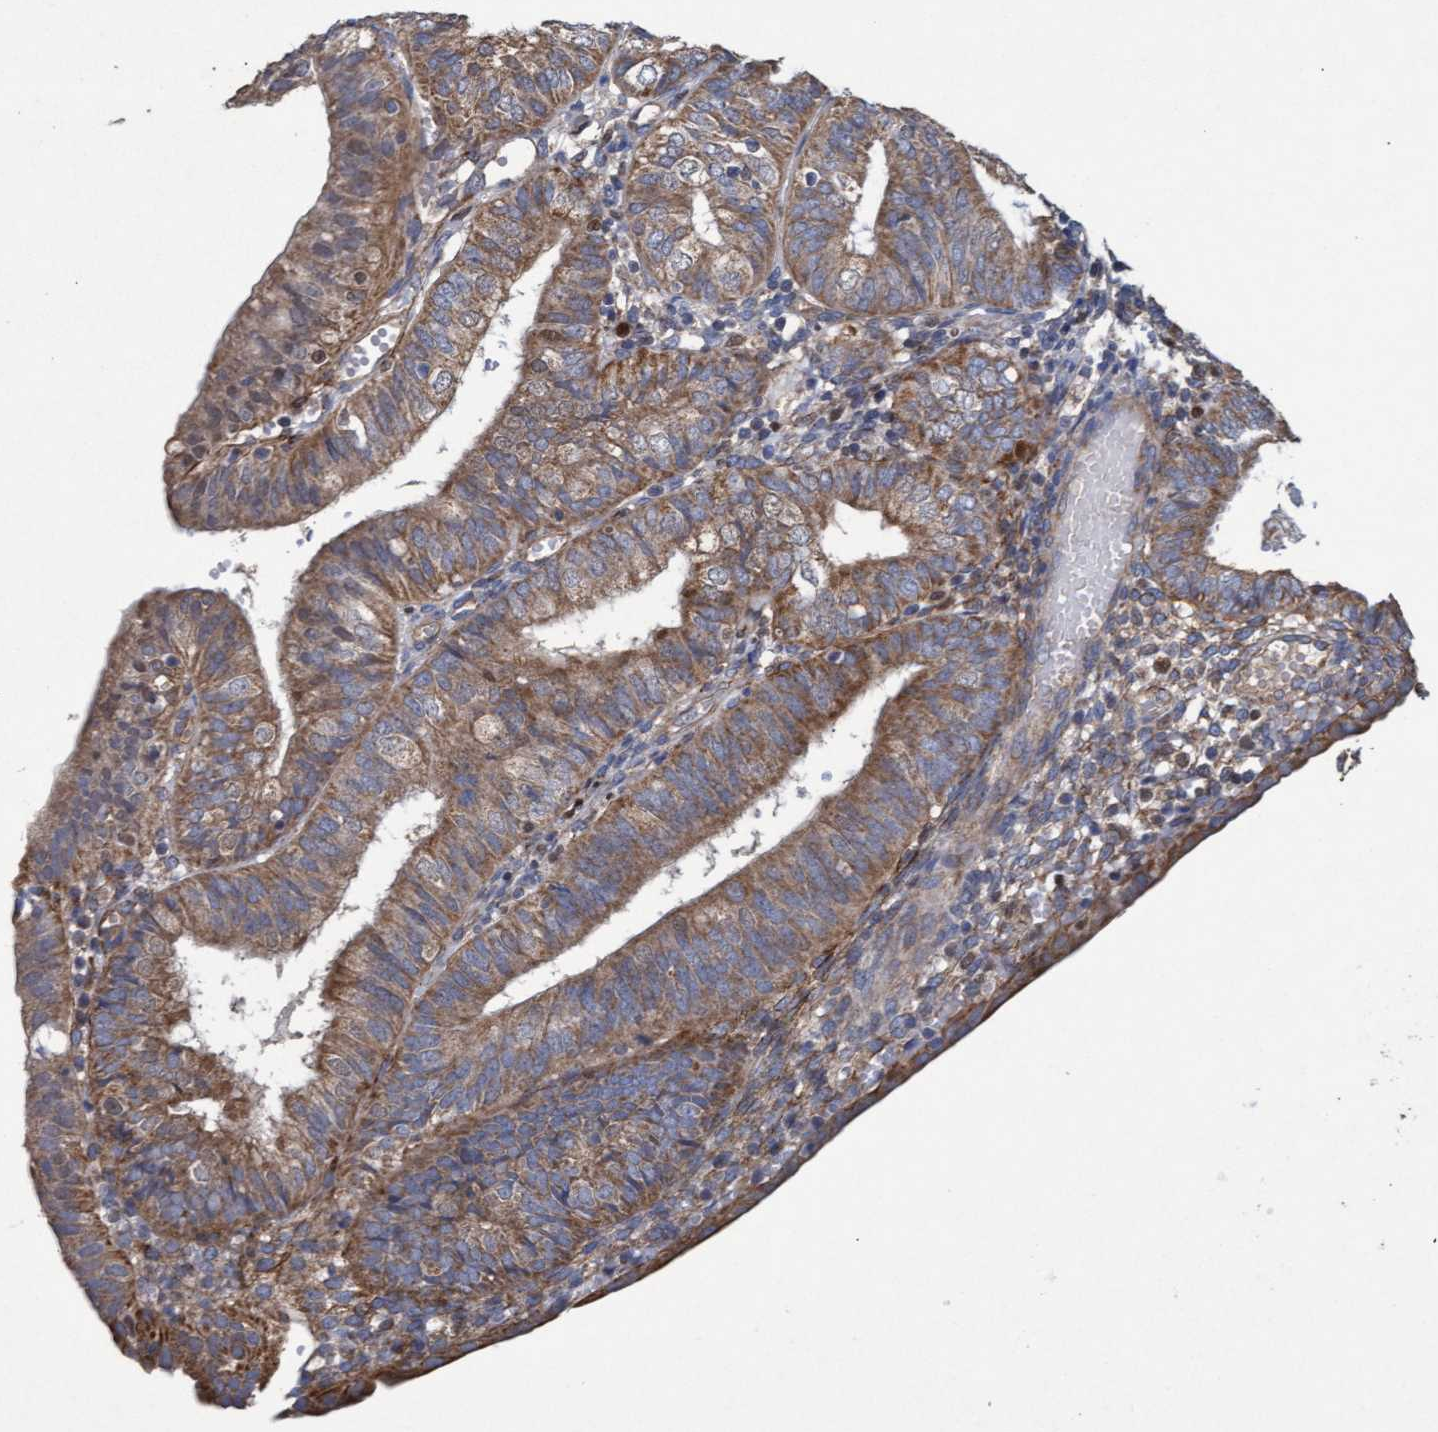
{"staining": {"intensity": "moderate", "quantity": ">75%", "location": "cytoplasmic/membranous"}, "tissue": "endometrial cancer", "cell_type": "Tumor cells", "image_type": "cancer", "snomed": [{"axis": "morphology", "description": "Adenocarcinoma, NOS"}, {"axis": "topography", "description": "Endometrium"}], "caption": "This is a micrograph of immunohistochemistry (IHC) staining of endometrial cancer, which shows moderate expression in the cytoplasmic/membranous of tumor cells.", "gene": "MRPL38", "patient": {"sex": "female", "age": 58}}